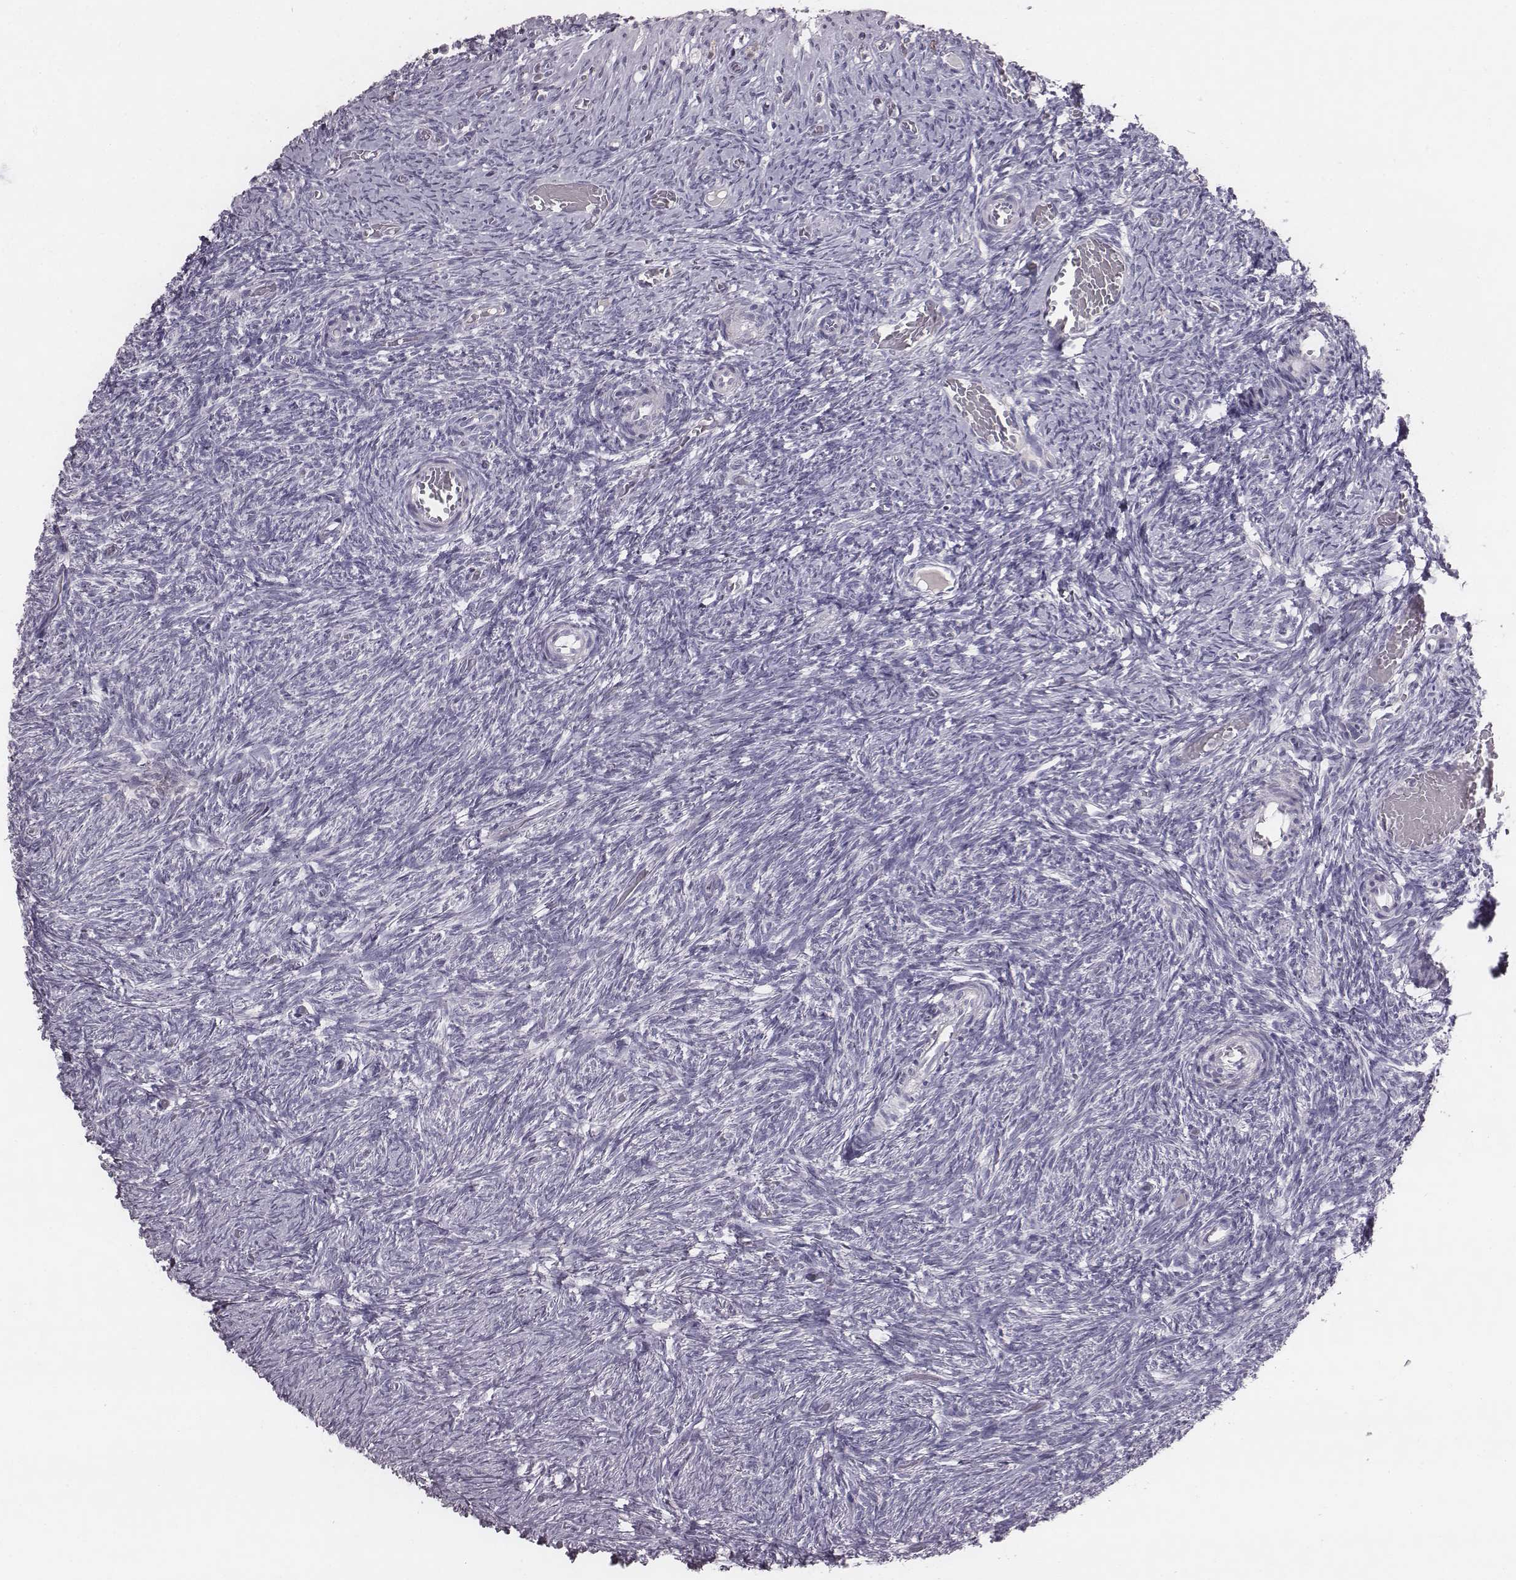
{"staining": {"intensity": "negative", "quantity": "none", "location": "none"}, "tissue": "ovary", "cell_type": "Follicle cells", "image_type": "normal", "snomed": [{"axis": "morphology", "description": "Normal tissue, NOS"}, {"axis": "topography", "description": "Ovary"}], "caption": "Follicle cells are negative for protein expression in normal human ovary. (Brightfield microscopy of DAB (3,3'-diaminobenzidine) IHC at high magnification).", "gene": "ENSG00000284762", "patient": {"sex": "female", "age": 39}}